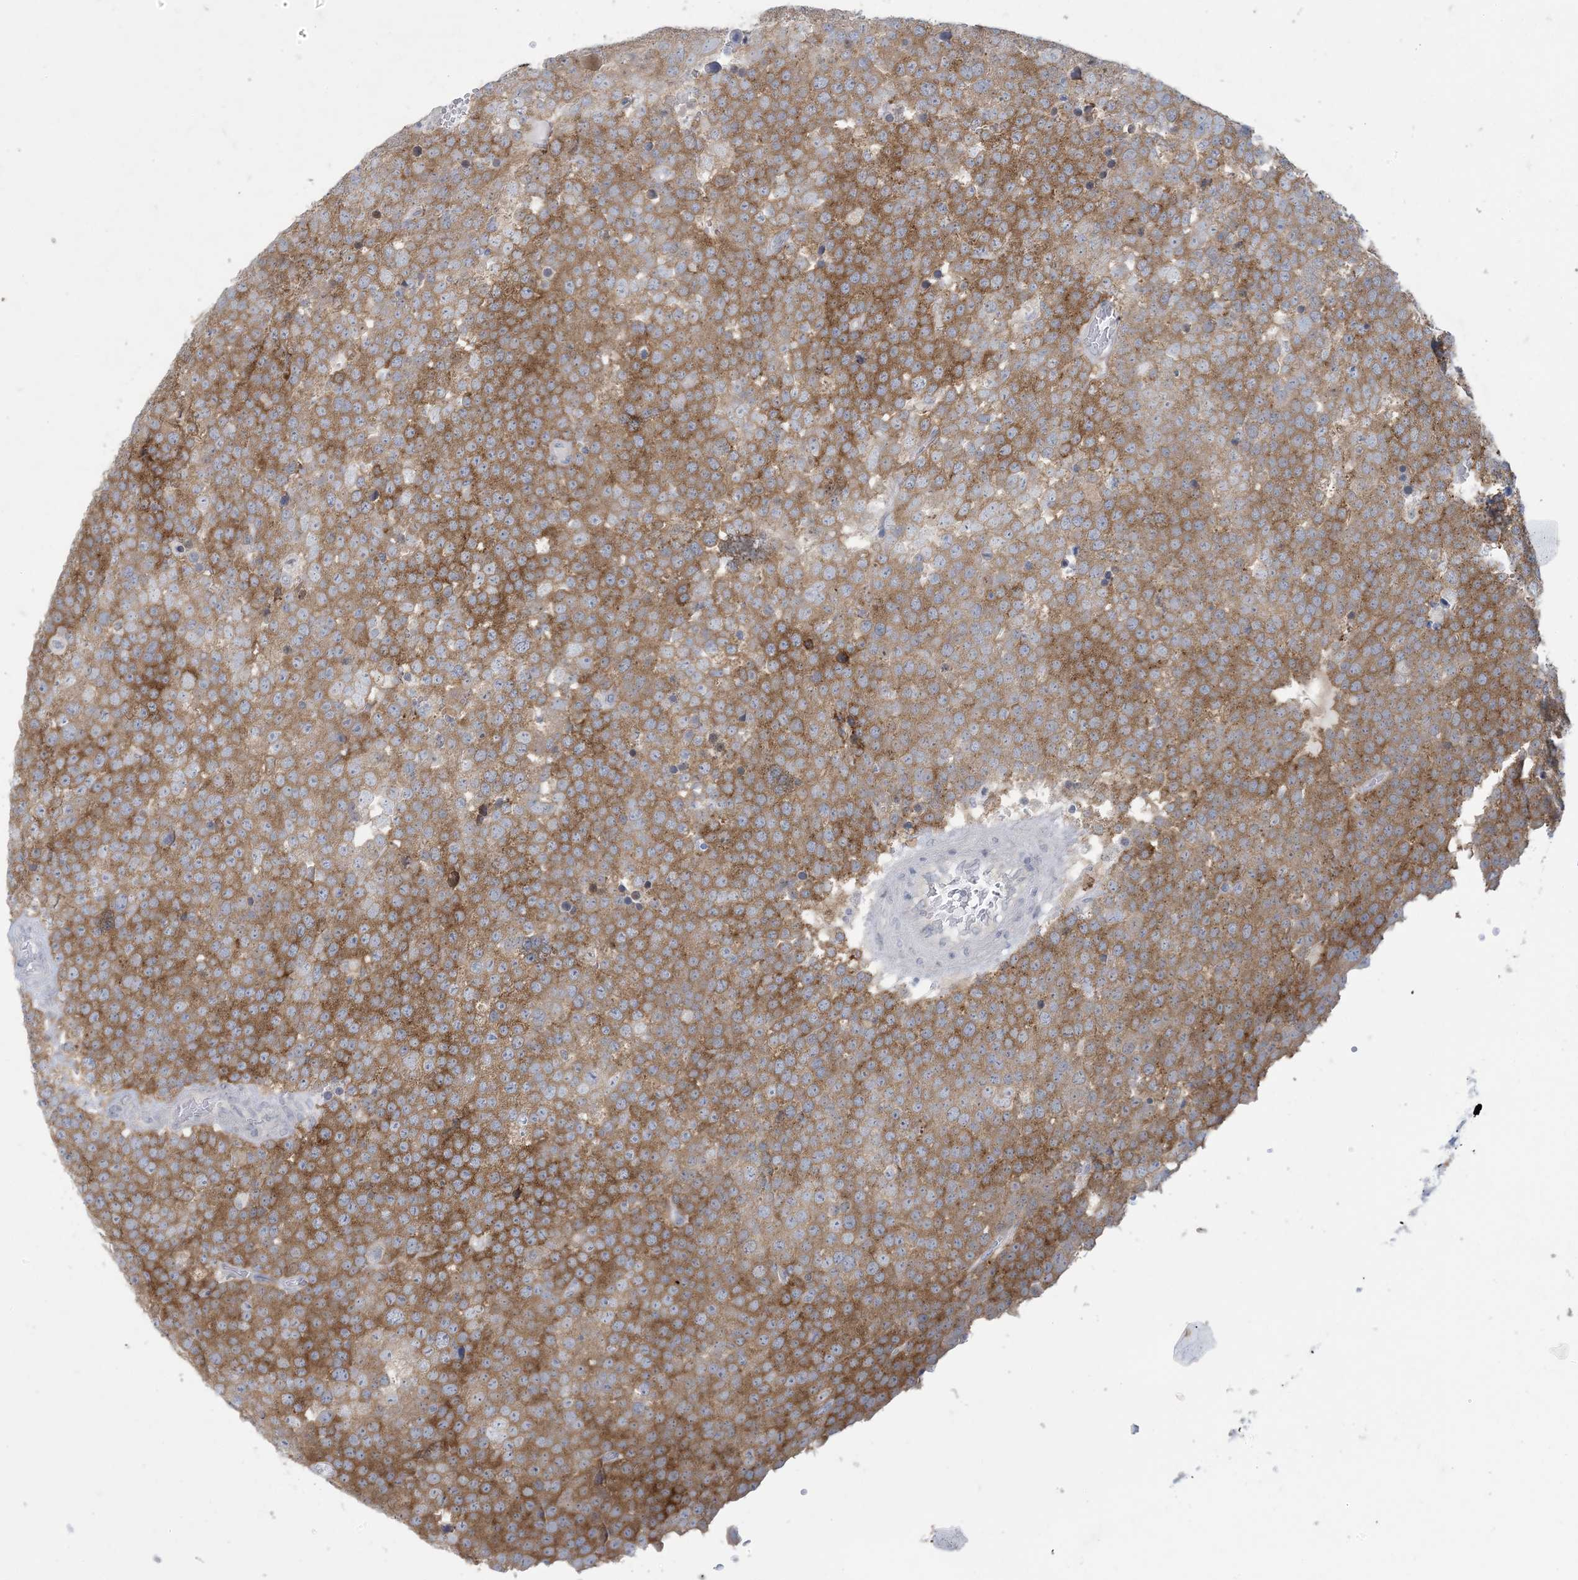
{"staining": {"intensity": "moderate", "quantity": ">75%", "location": "cytoplasmic/membranous"}, "tissue": "testis cancer", "cell_type": "Tumor cells", "image_type": "cancer", "snomed": [{"axis": "morphology", "description": "Seminoma, NOS"}, {"axis": "topography", "description": "Testis"}], "caption": "Moderate cytoplasmic/membranous protein staining is appreciated in about >75% of tumor cells in seminoma (testis).", "gene": "KIF3A", "patient": {"sex": "male", "age": 71}}